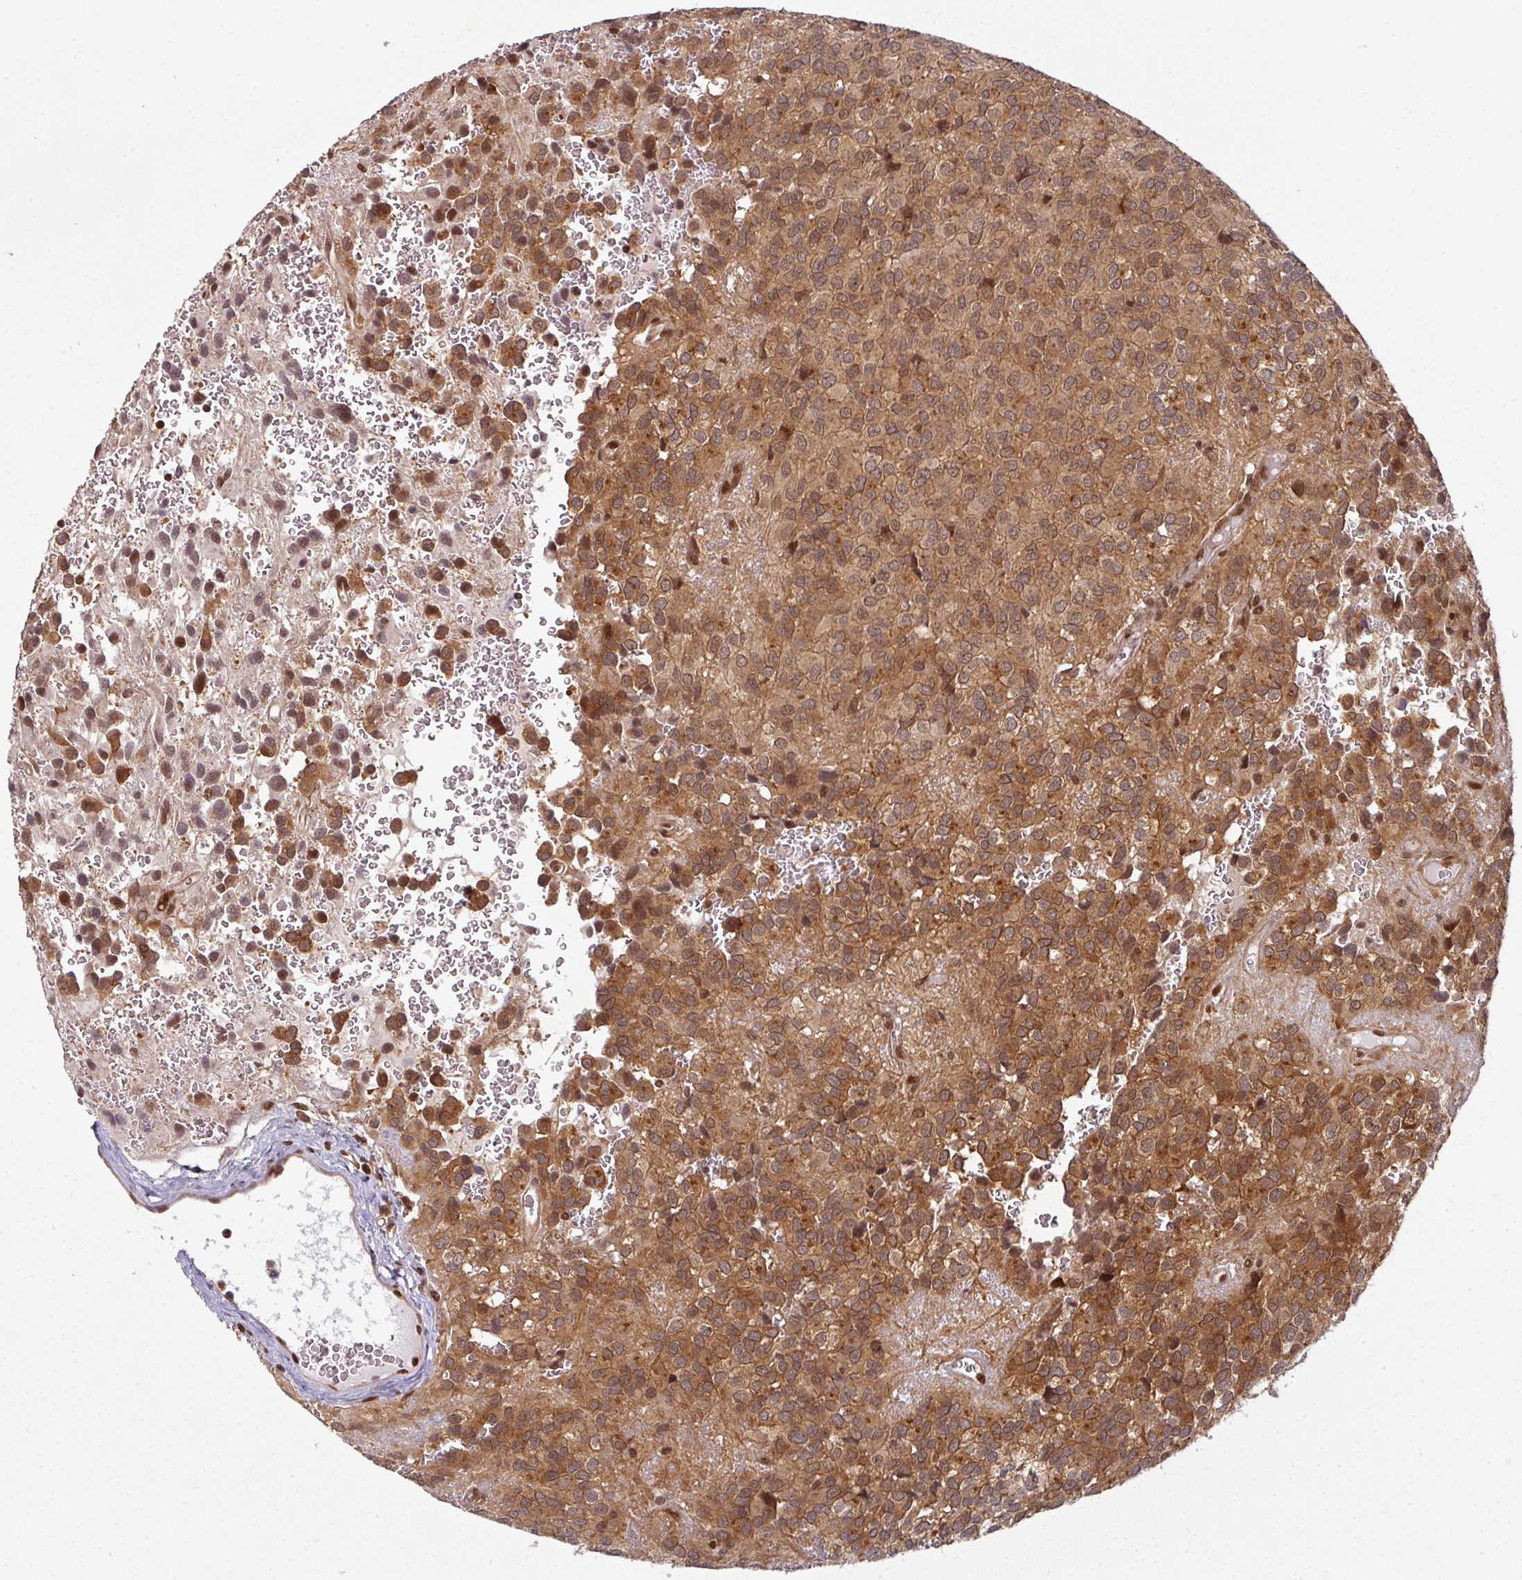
{"staining": {"intensity": "moderate", "quantity": ">75%", "location": "cytoplasmic/membranous"}, "tissue": "glioma", "cell_type": "Tumor cells", "image_type": "cancer", "snomed": [{"axis": "morphology", "description": "Glioma, malignant, Low grade"}, {"axis": "topography", "description": "Brain"}], "caption": "Immunohistochemical staining of low-grade glioma (malignant) exhibits moderate cytoplasmic/membranous protein positivity in approximately >75% of tumor cells. (IHC, brightfield microscopy, high magnification).", "gene": "SIK3", "patient": {"sex": "male", "age": 56}}